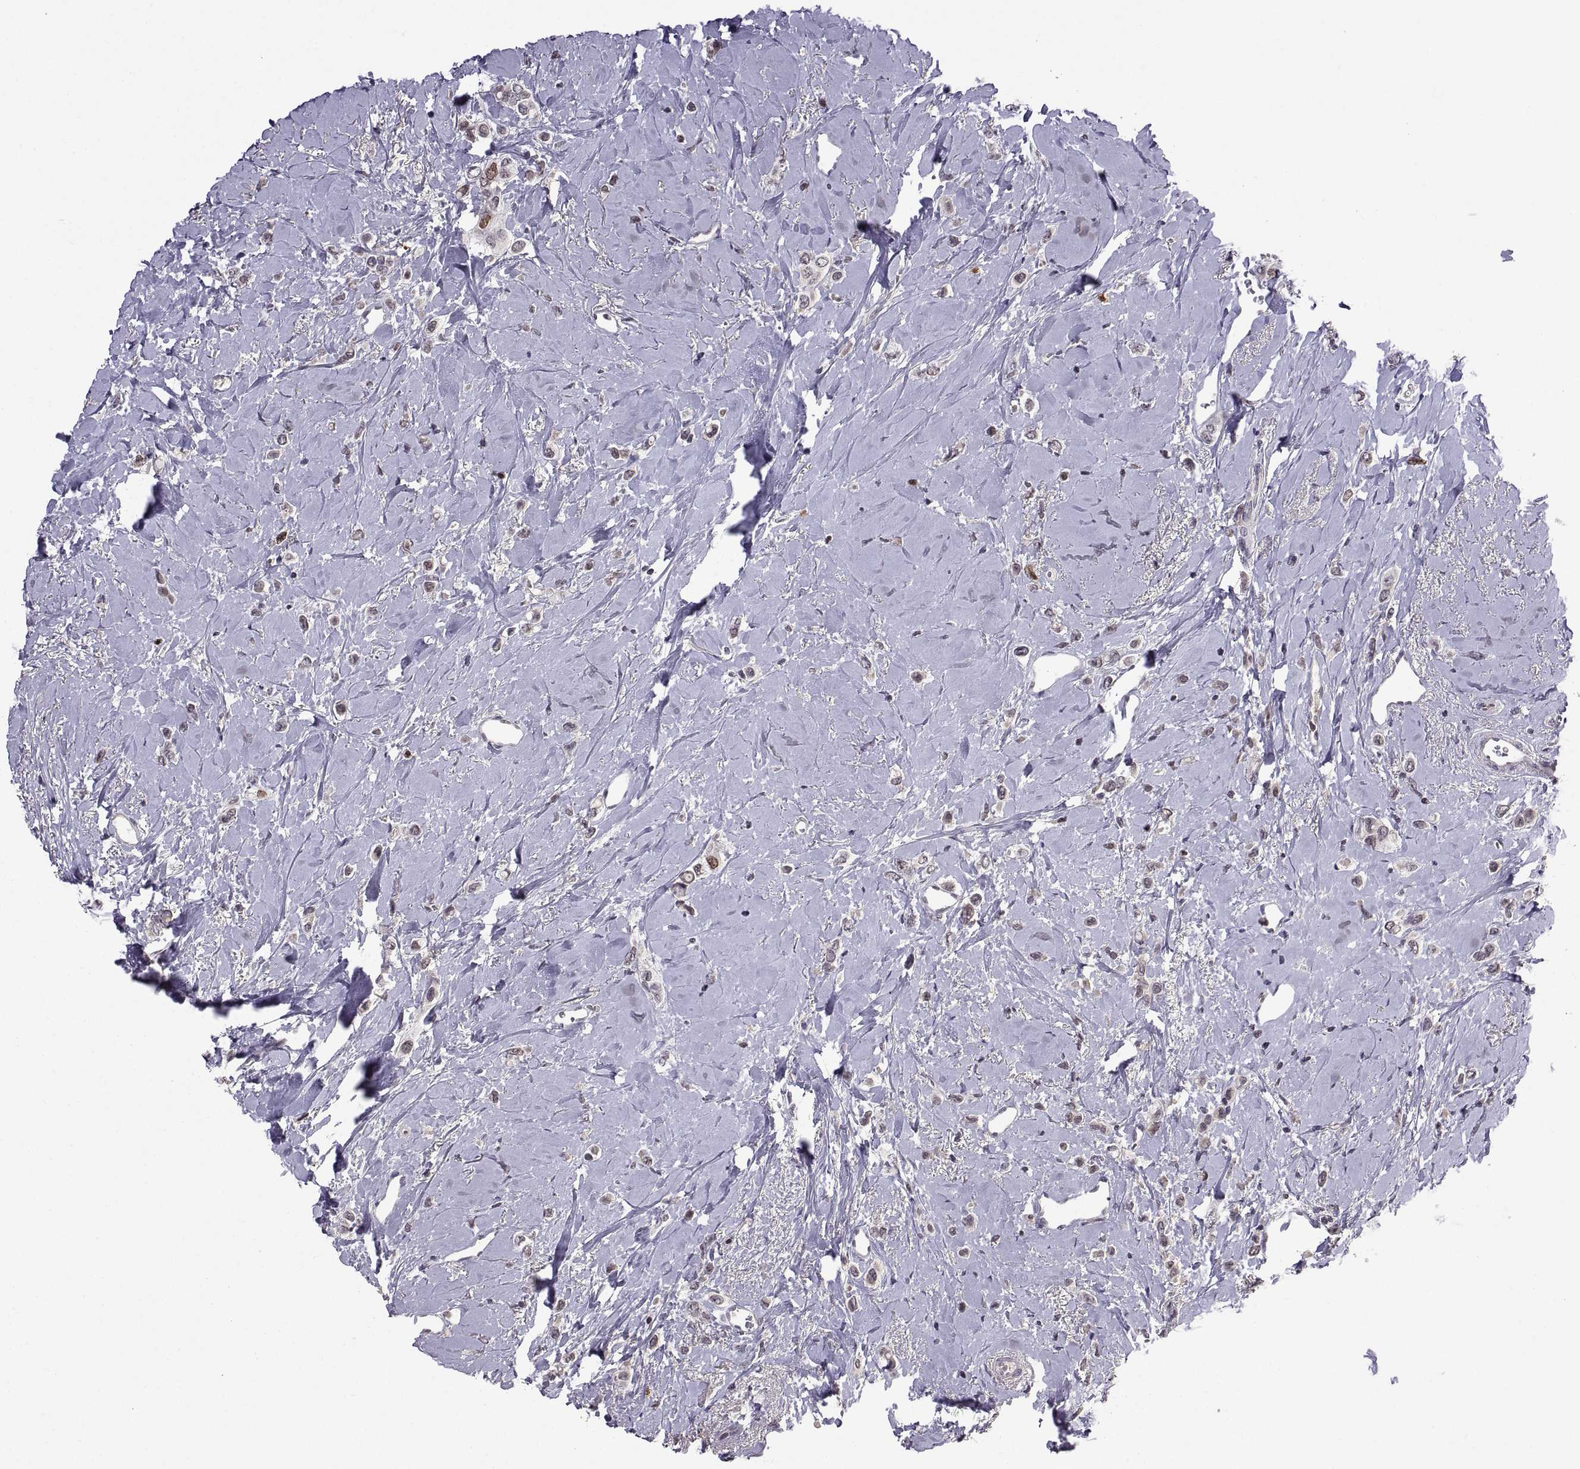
{"staining": {"intensity": "weak", "quantity": "25%-75%", "location": "nuclear"}, "tissue": "breast cancer", "cell_type": "Tumor cells", "image_type": "cancer", "snomed": [{"axis": "morphology", "description": "Lobular carcinoma"}, {"axis": "topography", "description": "Breast"}], "caption": "There is low levels of weak nuclear expression in tumor cells of breast lobular carcinoma, as demonstrated by immunohistochemical staining (brown color).", "gene": "CHFR", "patient": {"sex": "female", "age": 66}}